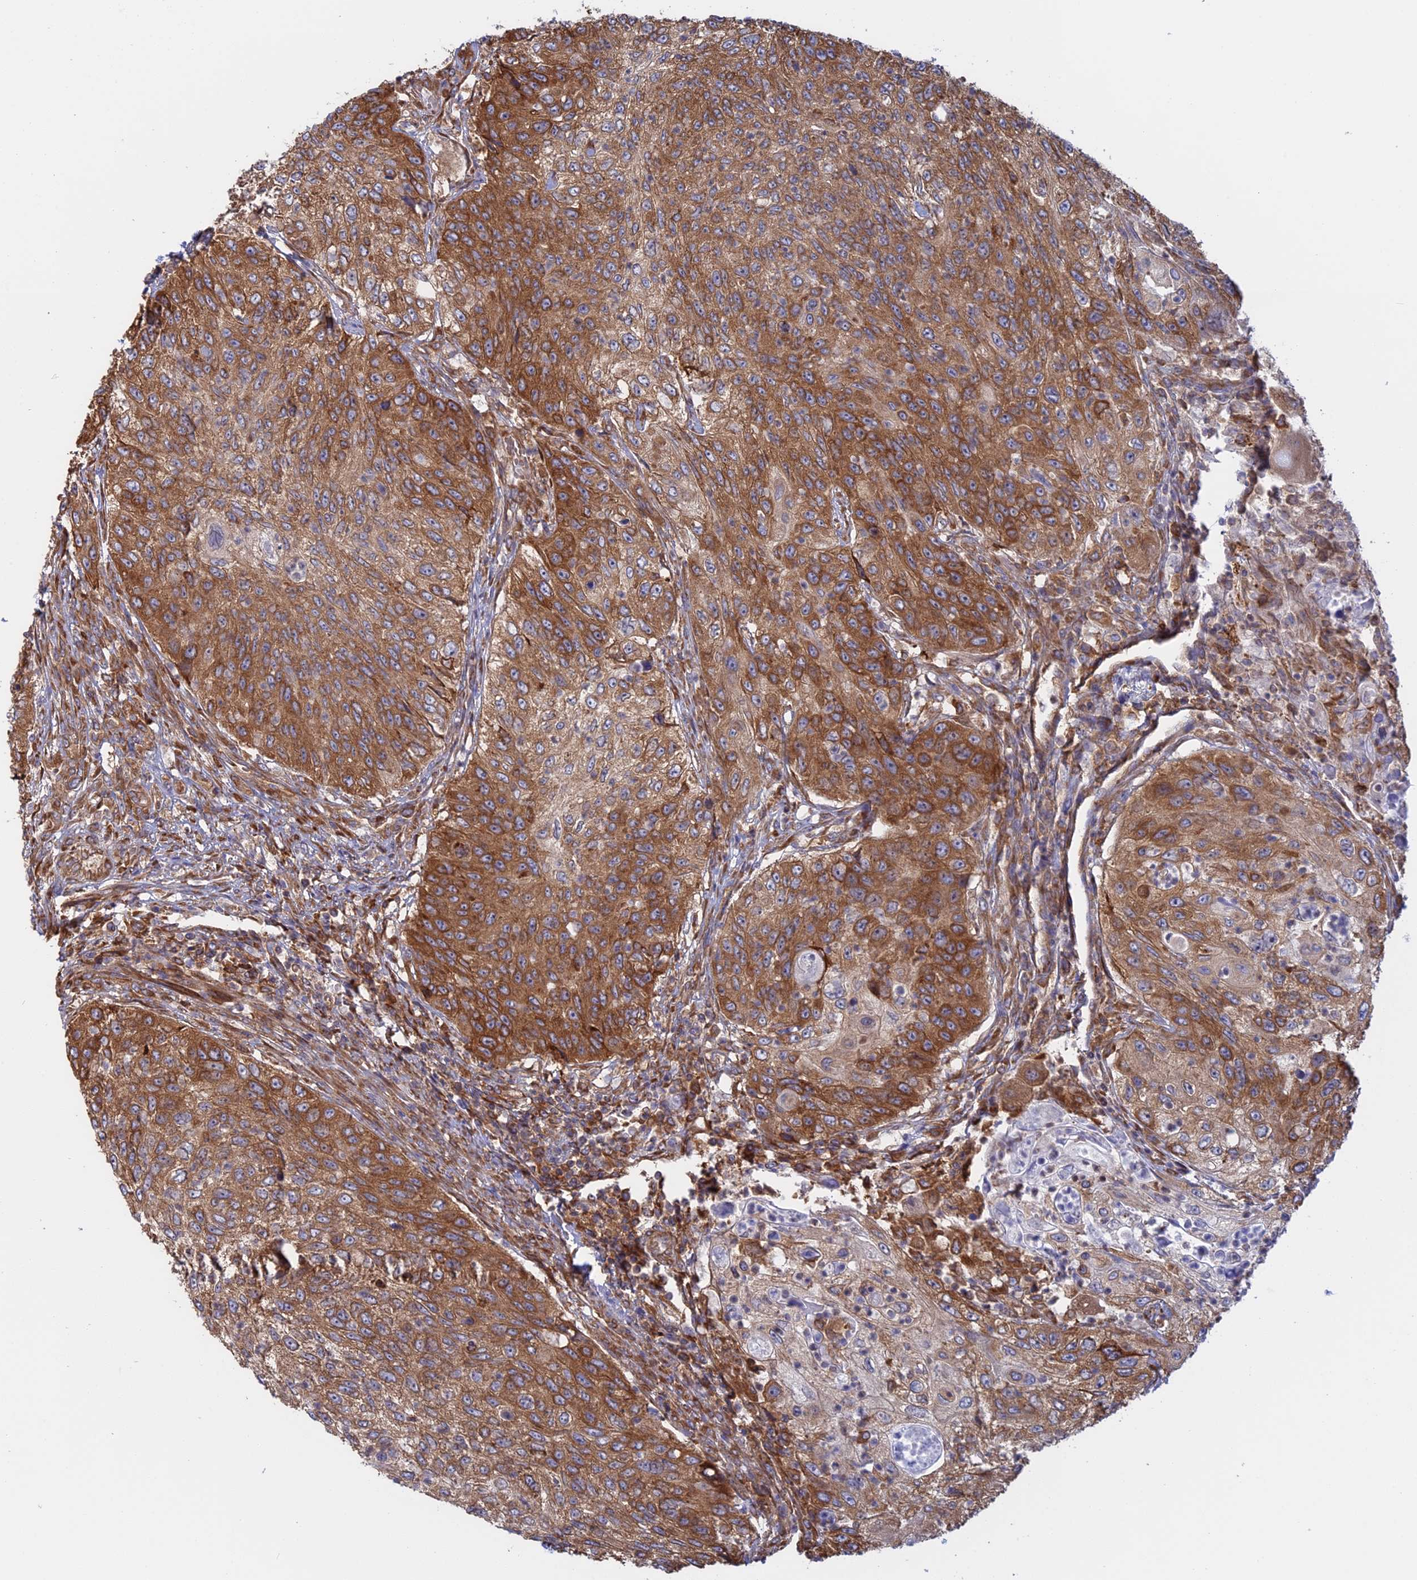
{"staining": {"intensity": "strong", "quantity": "25%-75%", "location": "cytoplasmic/membranous"}, "tissue": "urothelial cancer", "cell_type": "Tumor cells", "image_type": "cancer", "snomed": [{"axis": "morphology", "description": "Urothelial carcinoma, High grade"}, {"axis": "topography", "description": "Urinary bladder"}], "caption": "An image of human urothelial cancer stained for a protein reveals strong cytoplasmic/membranous brown staining in tumor cells. The protein is shown in brown color, while the nuclei are stained blue.", "gene": "GMIP", "patient": {"sex": "female", "age": 60}}